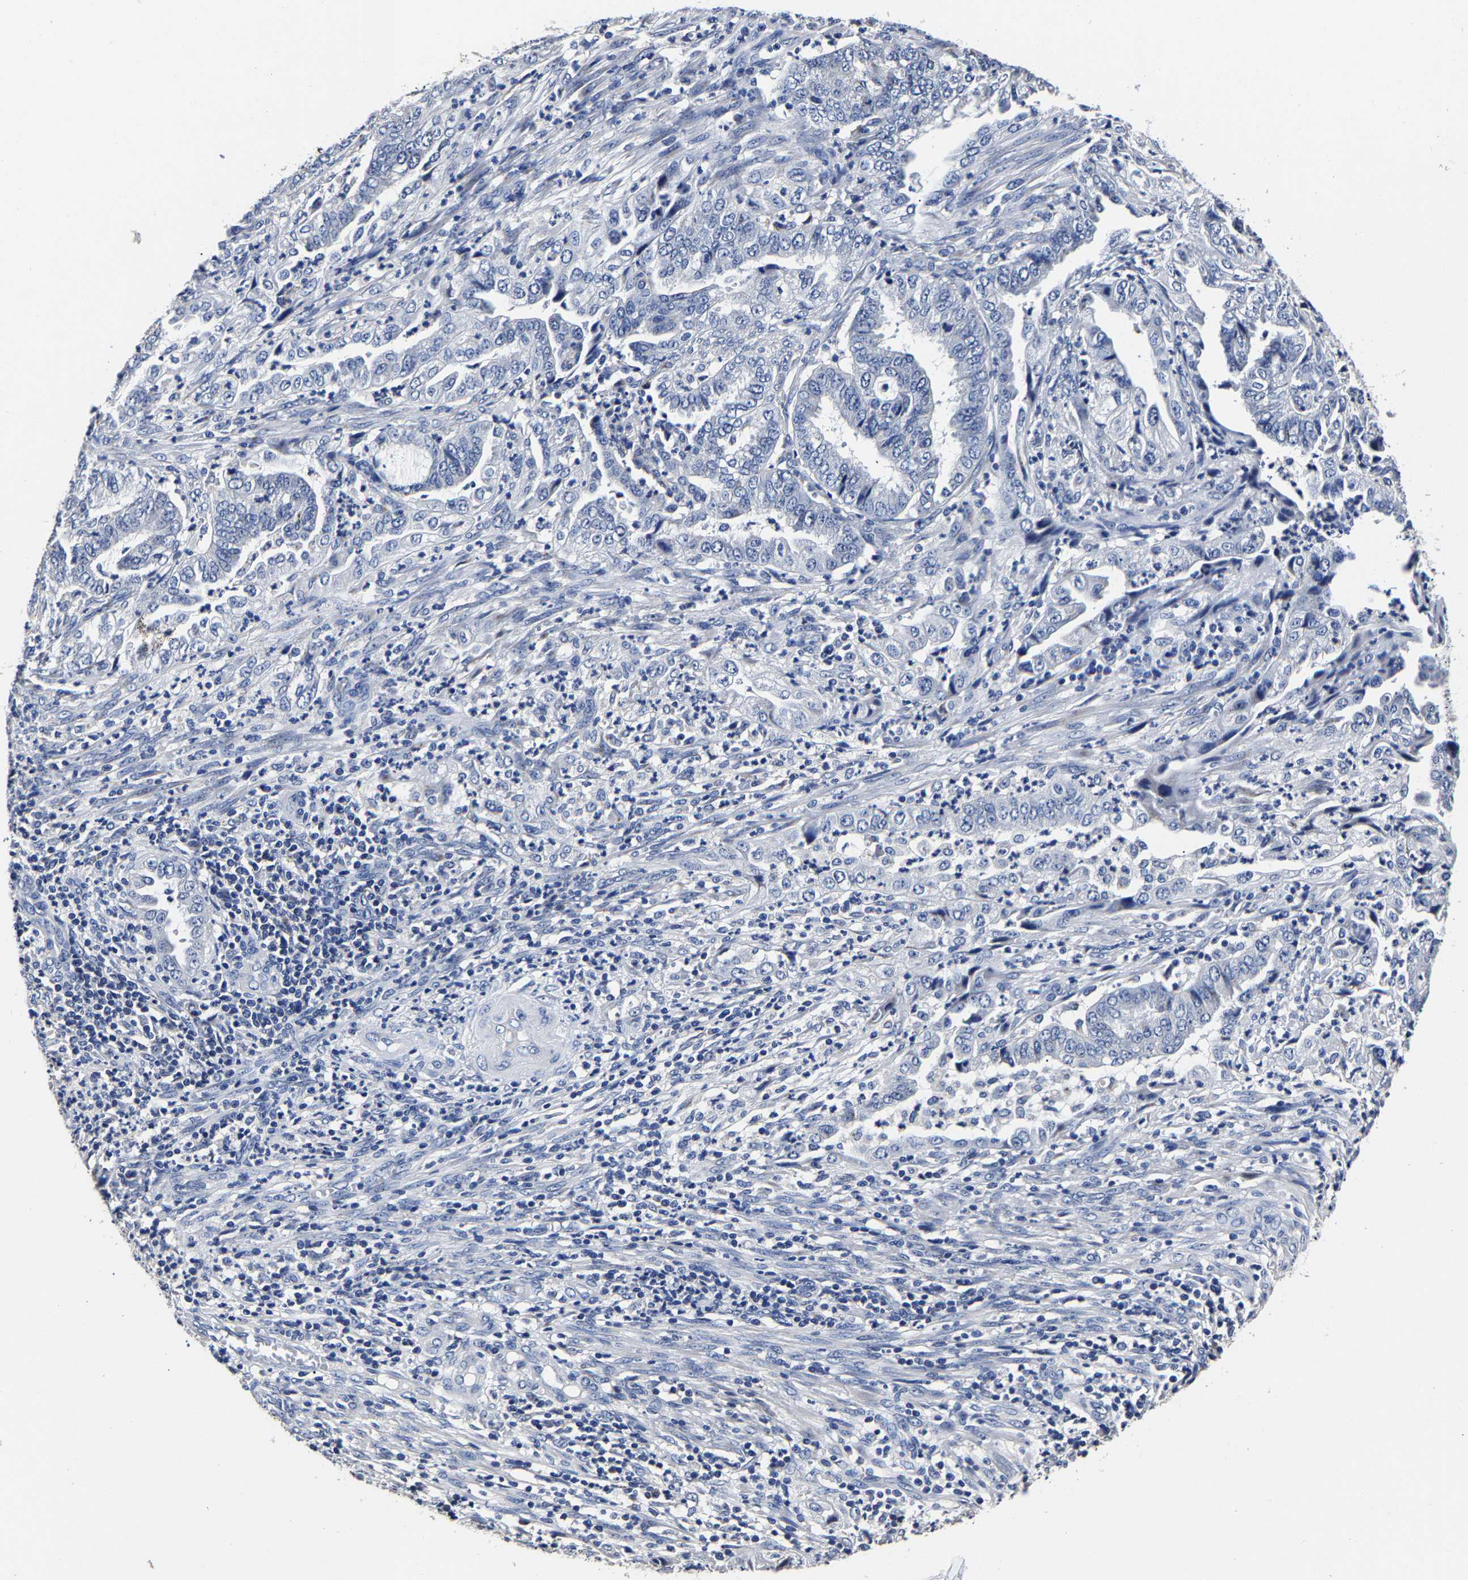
{"staining": {"intensity": "negative", "quantity": "none", "location": "none"}, "tissue": "endometrial cancer", "cell_type": "Tumor cells", "image_type": "cancer", "snomed": [{"axis": "morphology", "description": "Adenocarcinoma, NOS"}, {"axis": "topography", "description": "Endometrium"}], "caption": "There is no significant positivity in tumor cells of endometrial adenocarcinoma. (Stains: DAB immunohistochemistry with hematoxylin counter stain, Microscopy: brightfield microscopy at high magnification).", "gene": "AKAP4", "patient": {"sex": "female", "age": 51}}